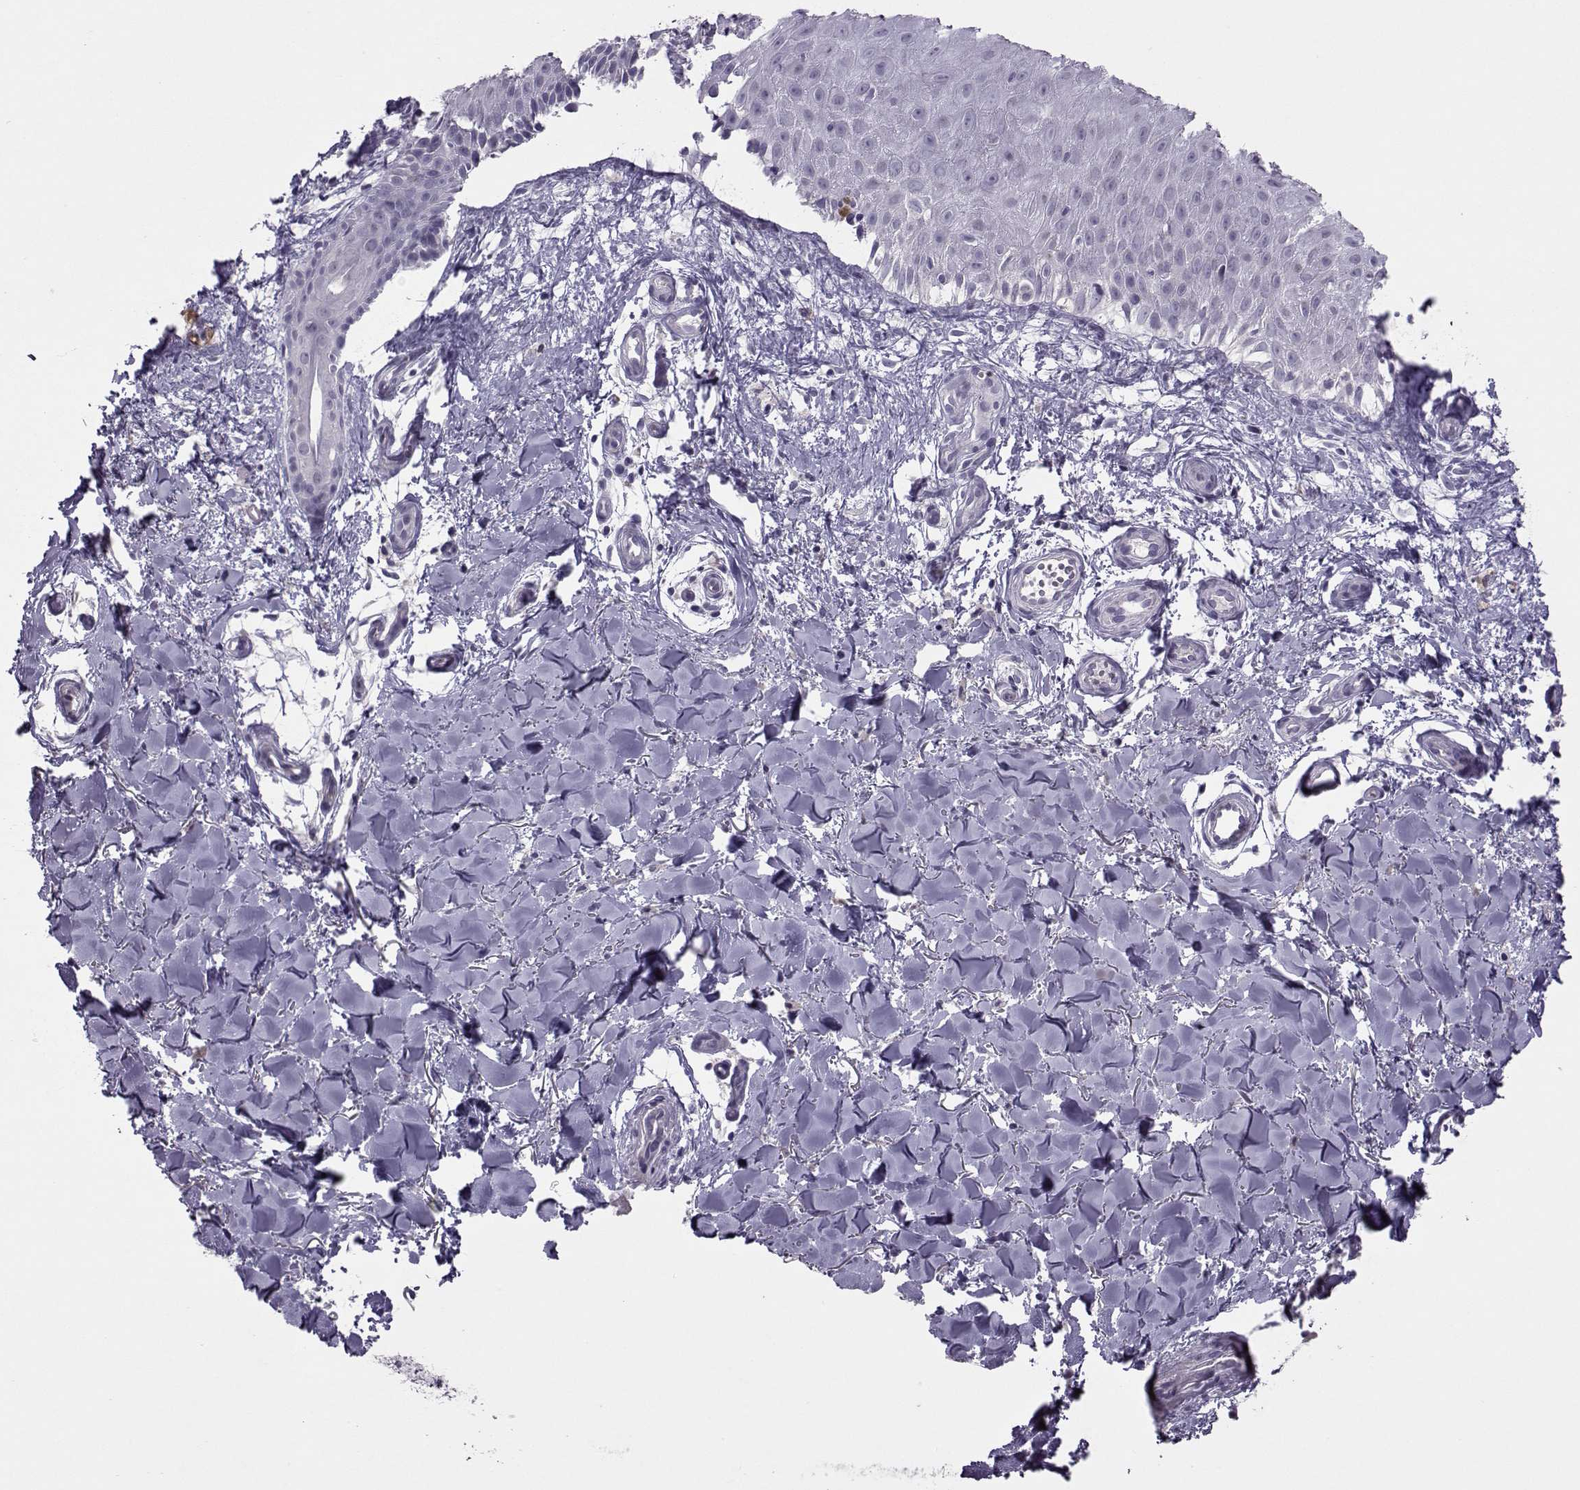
{"staining": {"intensity": "negative", "quantity": "none", "location": "none"}, "tissue": "melanoma", "cell_type": "Tumor cells", "image_type": "cancer", "snomed": [{"axis": "morphology", "description": "Malignant melanoma, NOS"}, {"axis": "topography", "description": "Skin"}], "caption": "Protein analysis of malignant melanoma displays no significant expression in tumor cells.", "gene": "ASRGL1", "patient": {"sex": "female", "age": 53}}